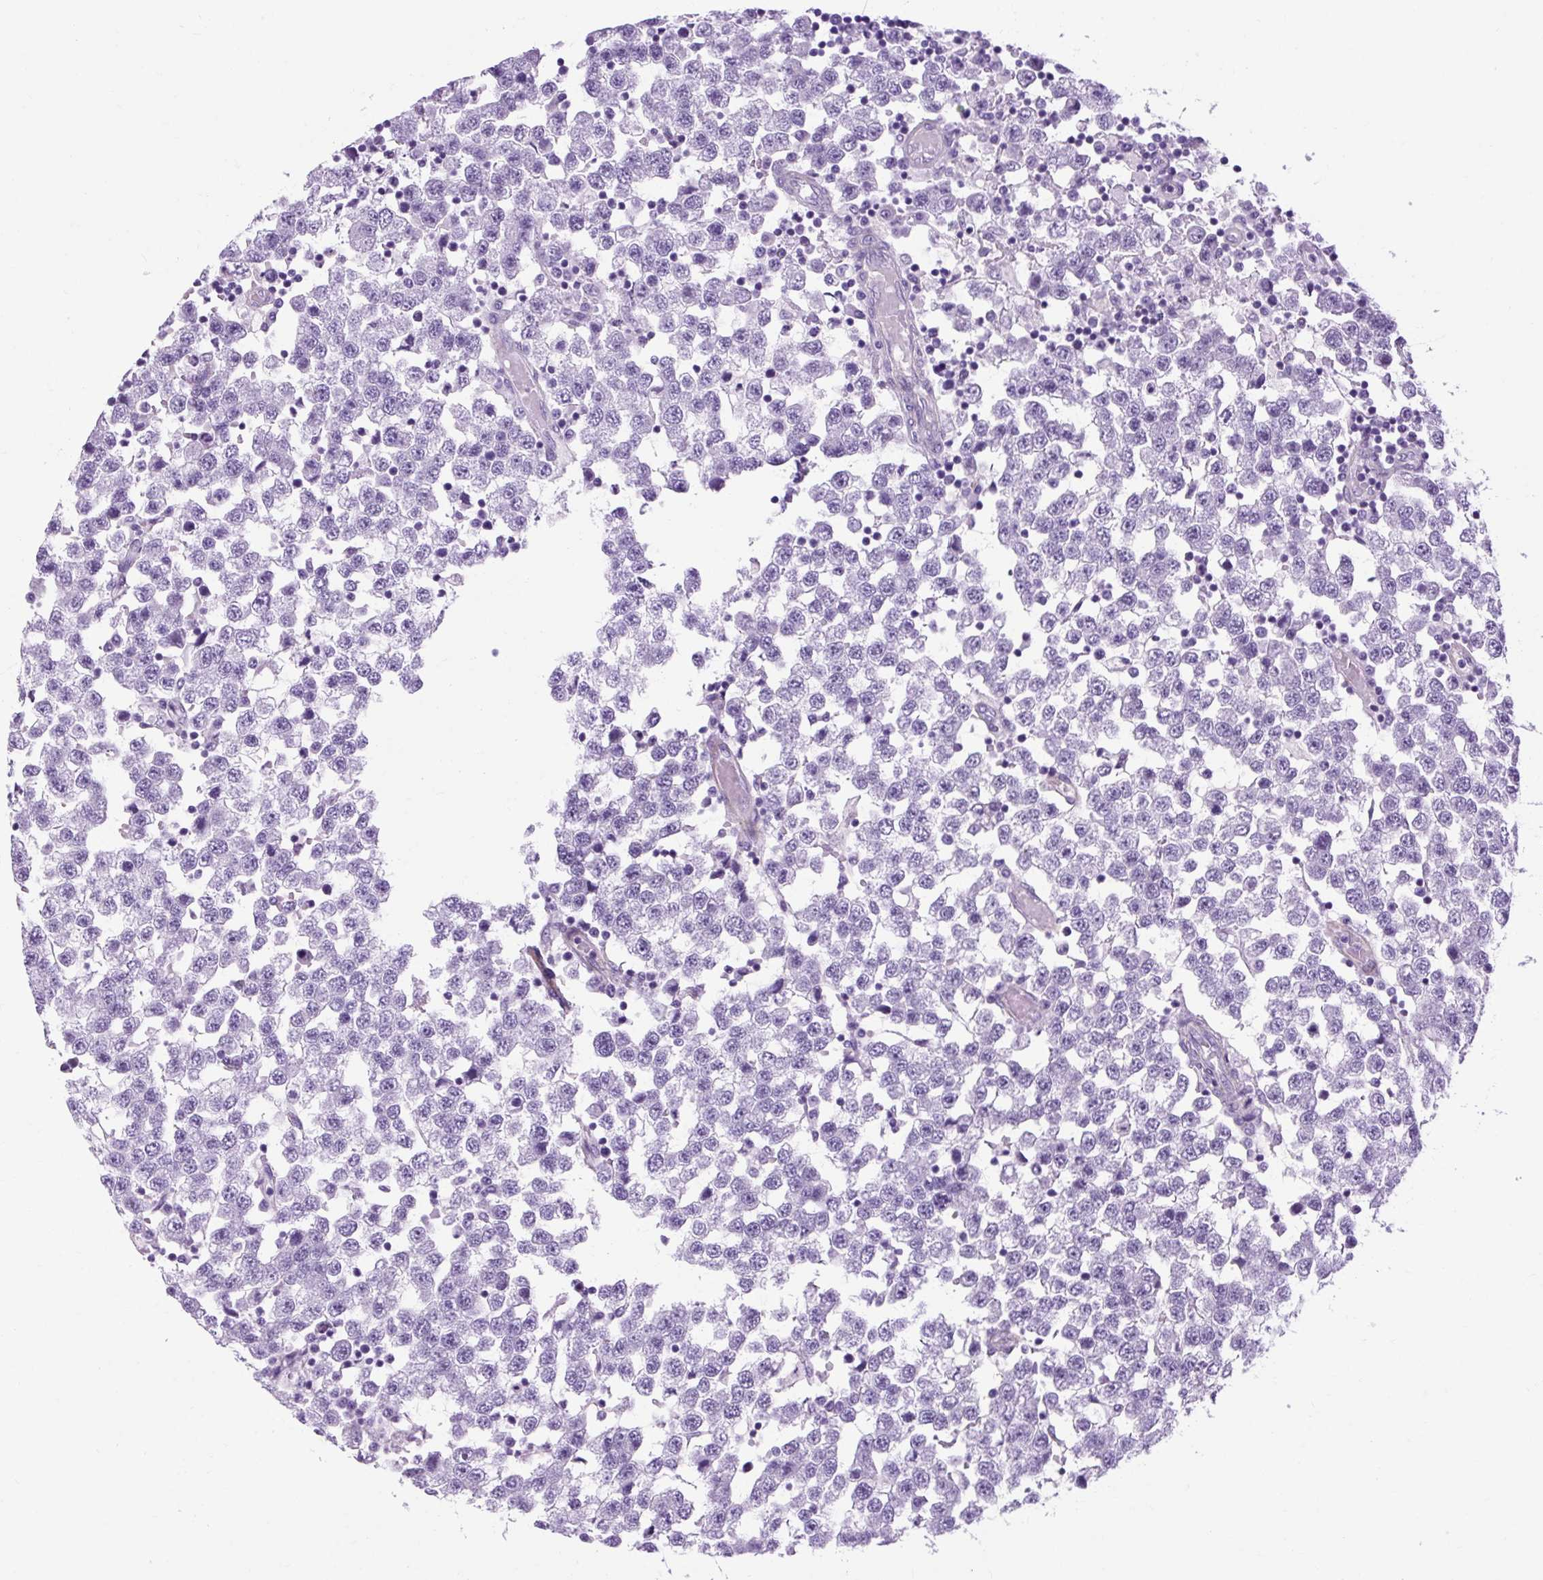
{"staining": {"intensity": "negative", "quantity": "none", "location": "none"}, "tissue": "testis cancer", "cell_type": "Tumor cells", "image_type": "cancer", "snomed": [{"axis": "morphology", "description": "Seminoma, NOS"}, {"axis": "topography", "description": "Testis"}], "caption": "Immunohistochemistry of testis seminoma shows no positivity in tumor cells.", "gene": "OOEP", "patient": {"sex": "male", "age": 34}}